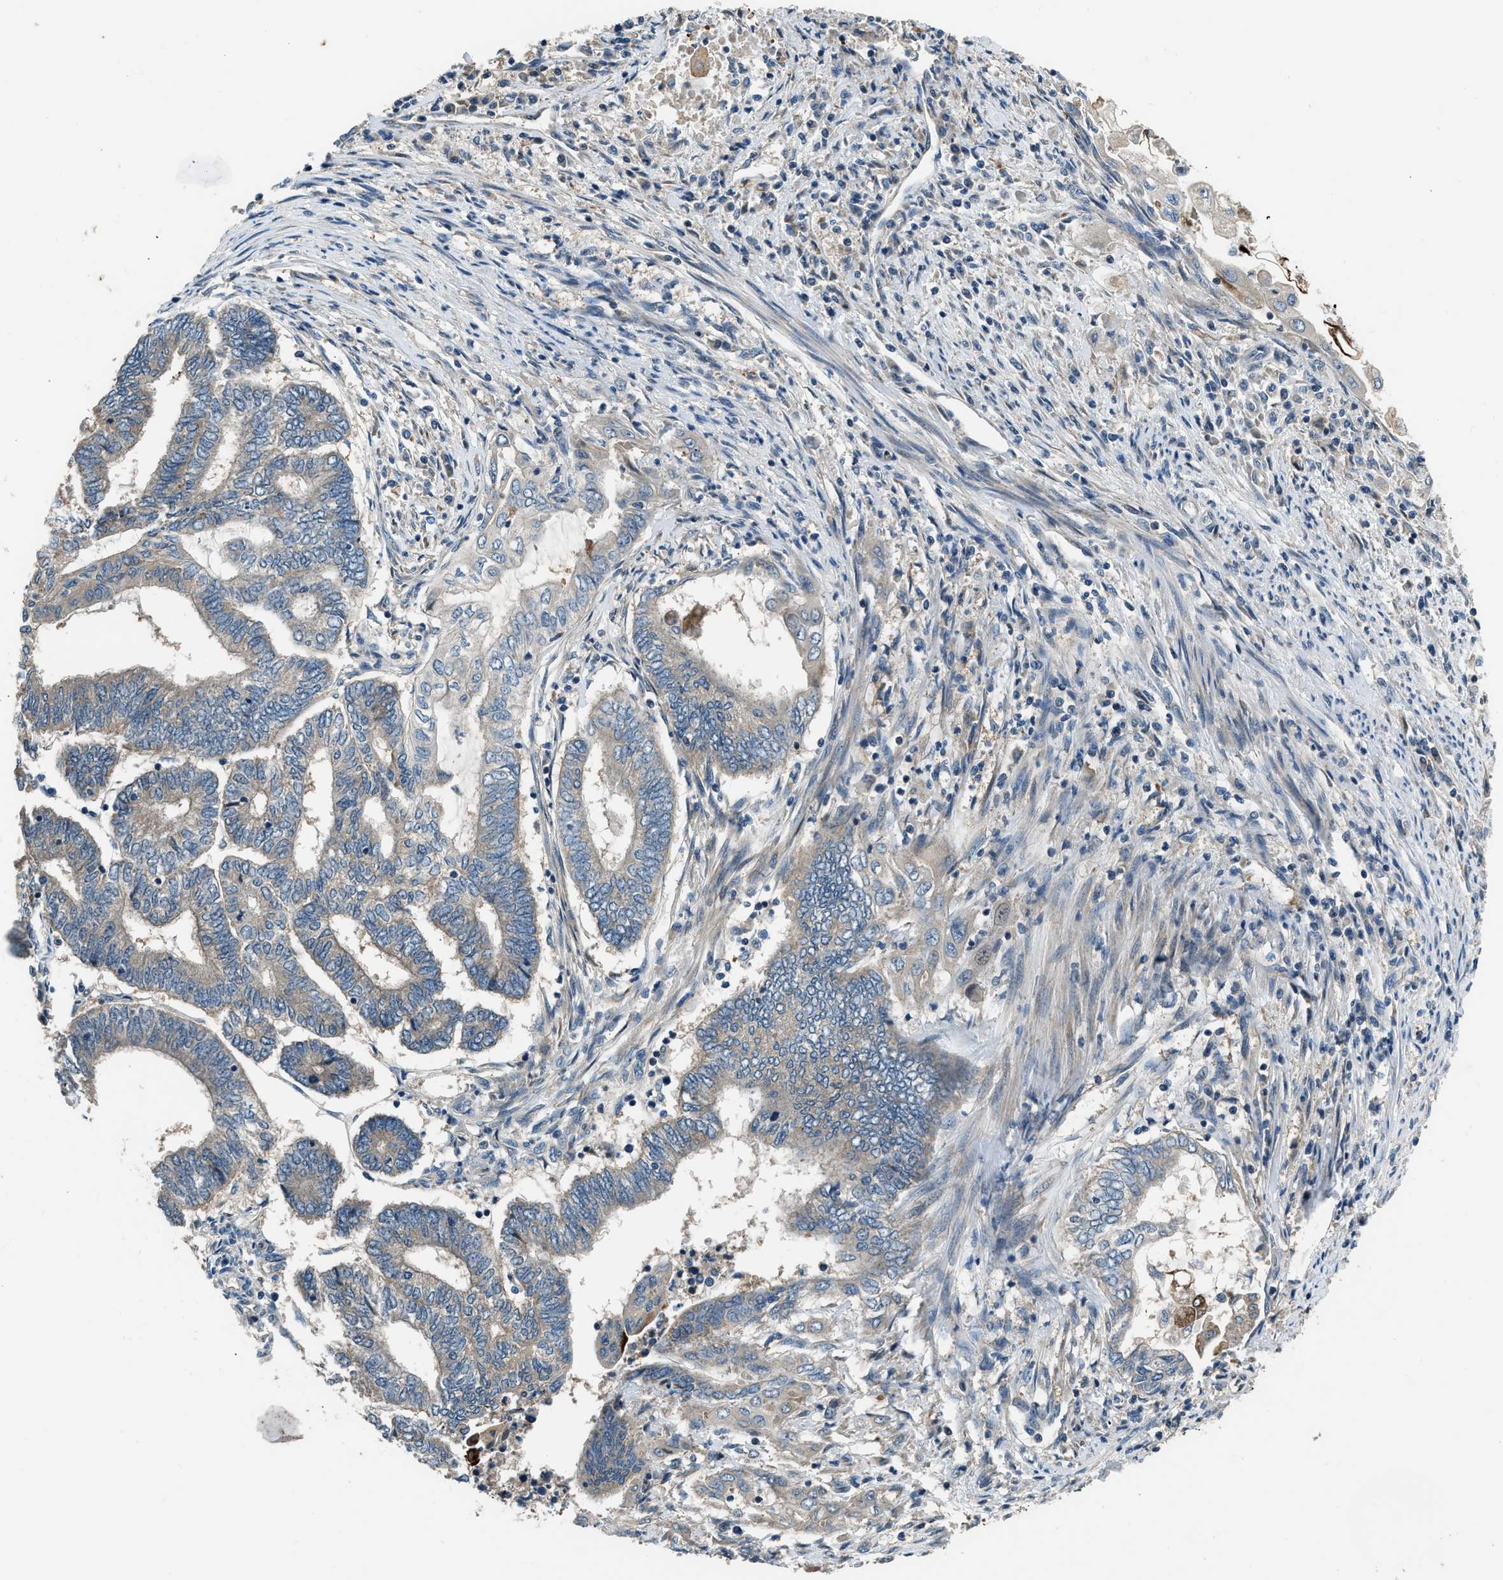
{"staining": {"intensity": "weak", "quantity": ">75%", "location": "cytoplasmic/membranous"}, "tissue": "endometrial cancer", "cell_type": "Tumor cells", "image_type": "cancer", "snomed": [{"axis": "morphology", "description": "Adenocarcinoma, NOS"}, {"axis": "topography", "description": "Uterus"}, {"axis": "topography", "description": "Endometrium"}], "caption": "The image reveals a brown stain indicating the presence of a protein in the cytoplasmic/membranous of tumor cells in endometrial adenocarcinoma. (Stains: DAB (3,3'-diaminobenzidine) in brown, nuclei in blue, Microscopy: brightfield microscopy at high magnification).", "gene": "IL3RA", "patient": {"sex": "female", "age": 70}}